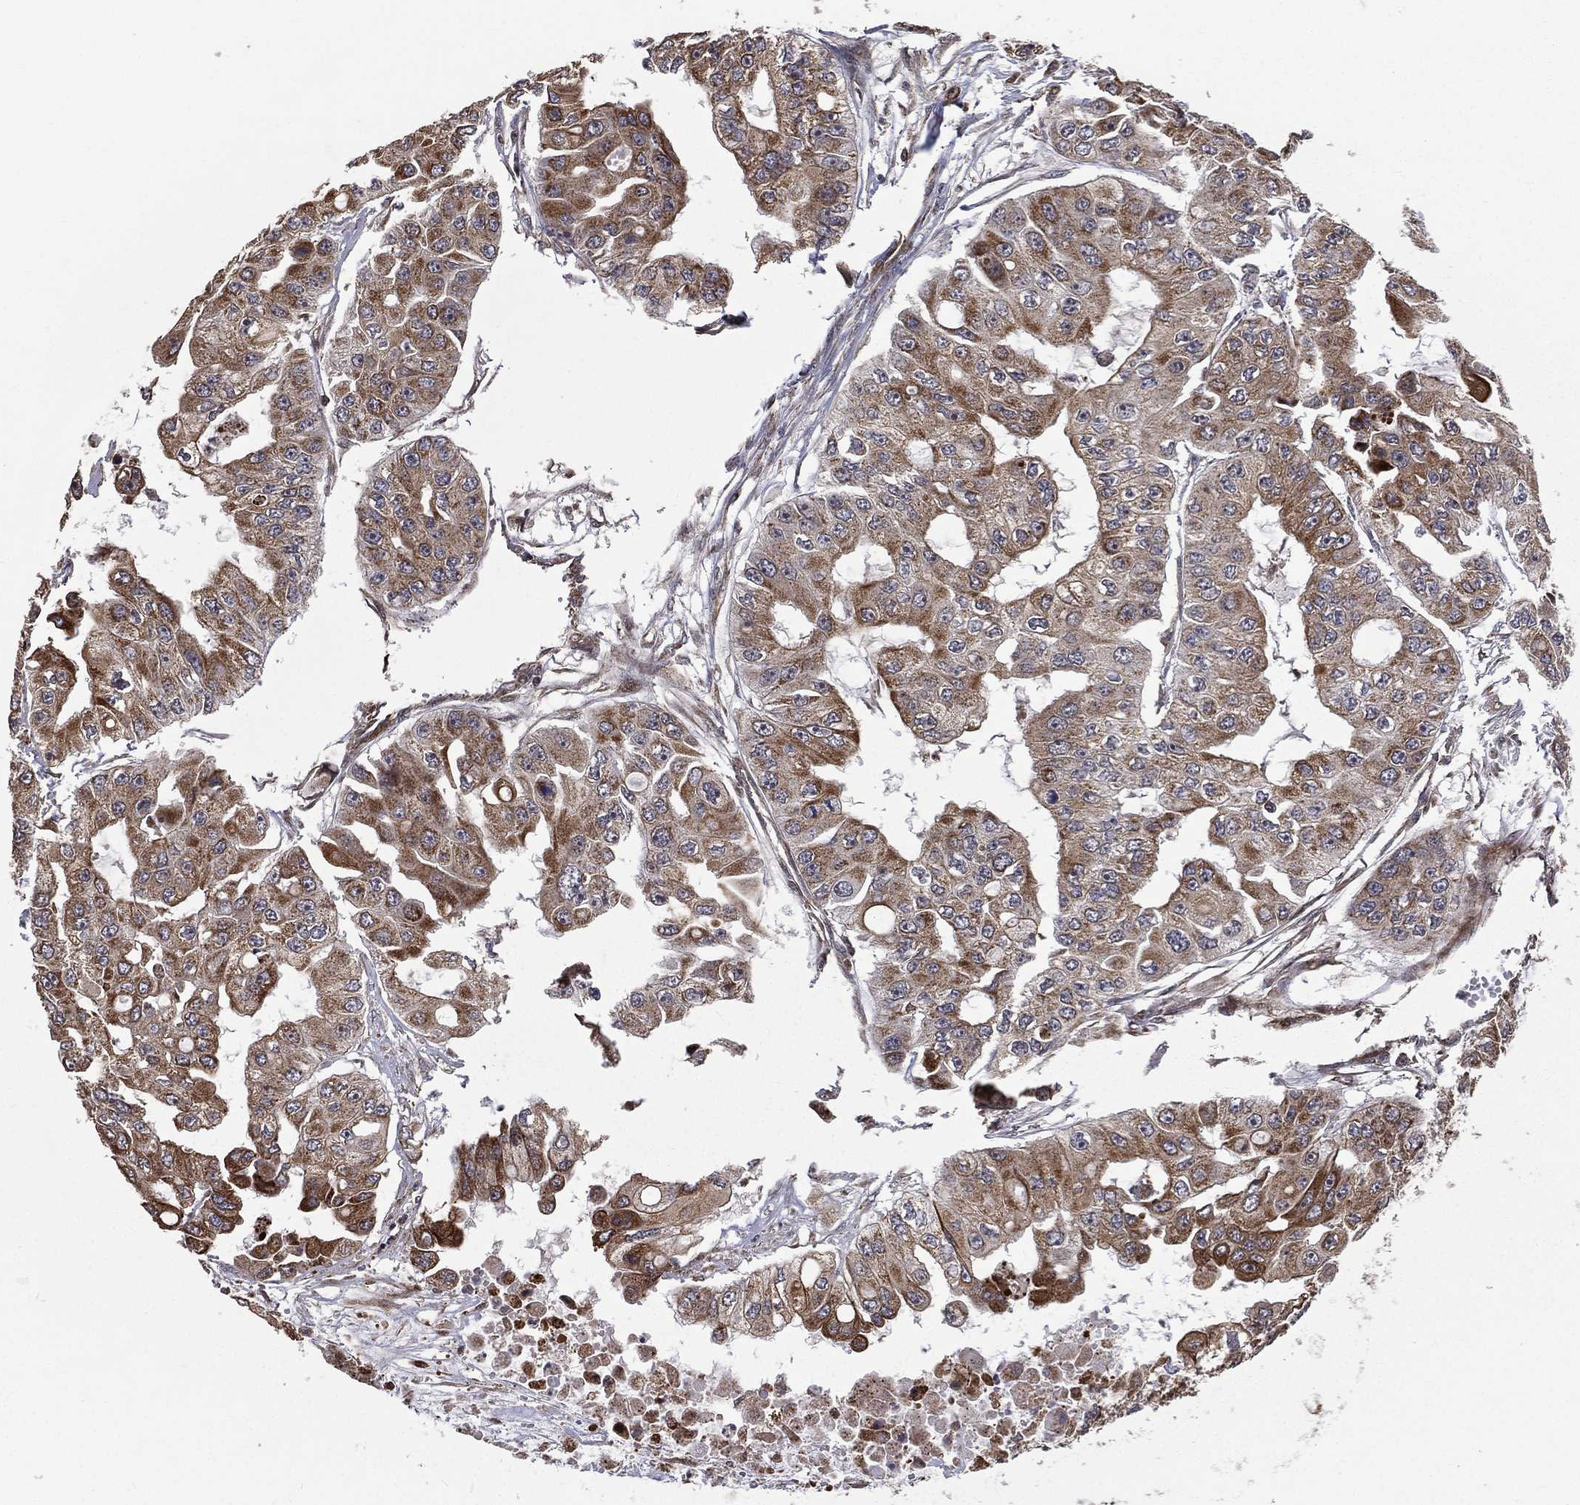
{"staining": {"intensity": "moderate", "quantity": ">75%", "location": "cytoplasmic/membranous"}, "tissue": "ovarian cancer", "cell_type": "Tumor cells", "image_type": "cancer", "snomed": [{"axis": "morphology", "description": "Cystadenocarcinoma, serous, NOS"}, {"axis": "topography", "description": "Ovary"}], "caption": "A histopathology image of ovarian cancer (serous cystadenocarcinoma) stained for a protein demonstrates moderate cytoplasmic/membranous brown staining in tumor cells.", "gene": "GIMAP6", "patient": {"sex": "female", "age": 56}}